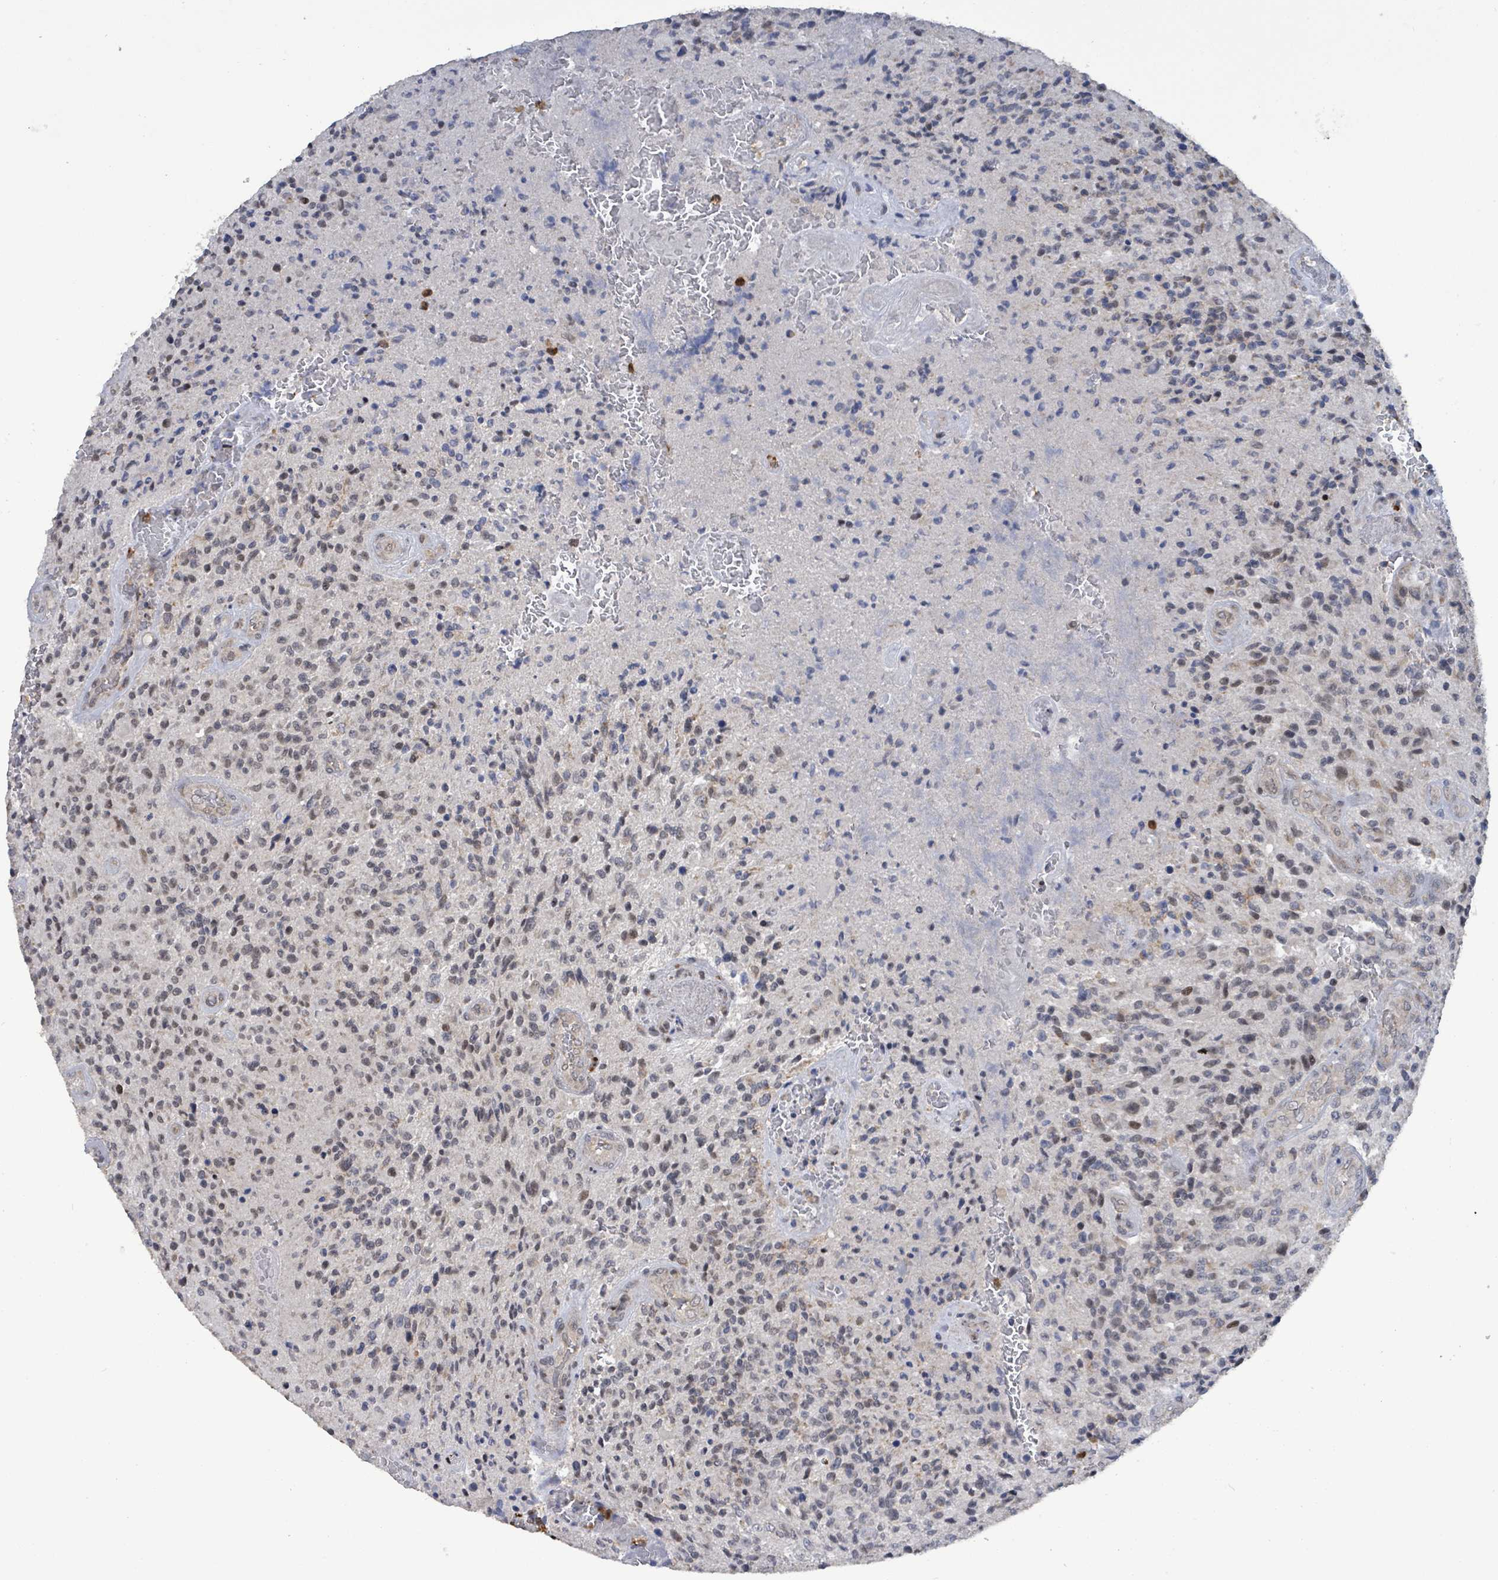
{"staining": {"intensity": "weak", "quantity": "<25%", "location": "nuclear"}, "tissue": "glioma", "cell_type": "Tumor cells", "image_type": "cancer", "snomed": [{"axis": "morphology", "description": "Normal tissue, NOS"}, {"axis": "morphology", "description": "Glioma, malignant, High grade"}, {"axis": "topography", "description": "Cerebral cortex"}], "caption": "A high-resolution image shows immunohistochemistry (IHC) staining of glioma, which displays no significant expression in tumor cells.", "gene": "COQ6", "patient": {"sex": "male", "age": 56}}